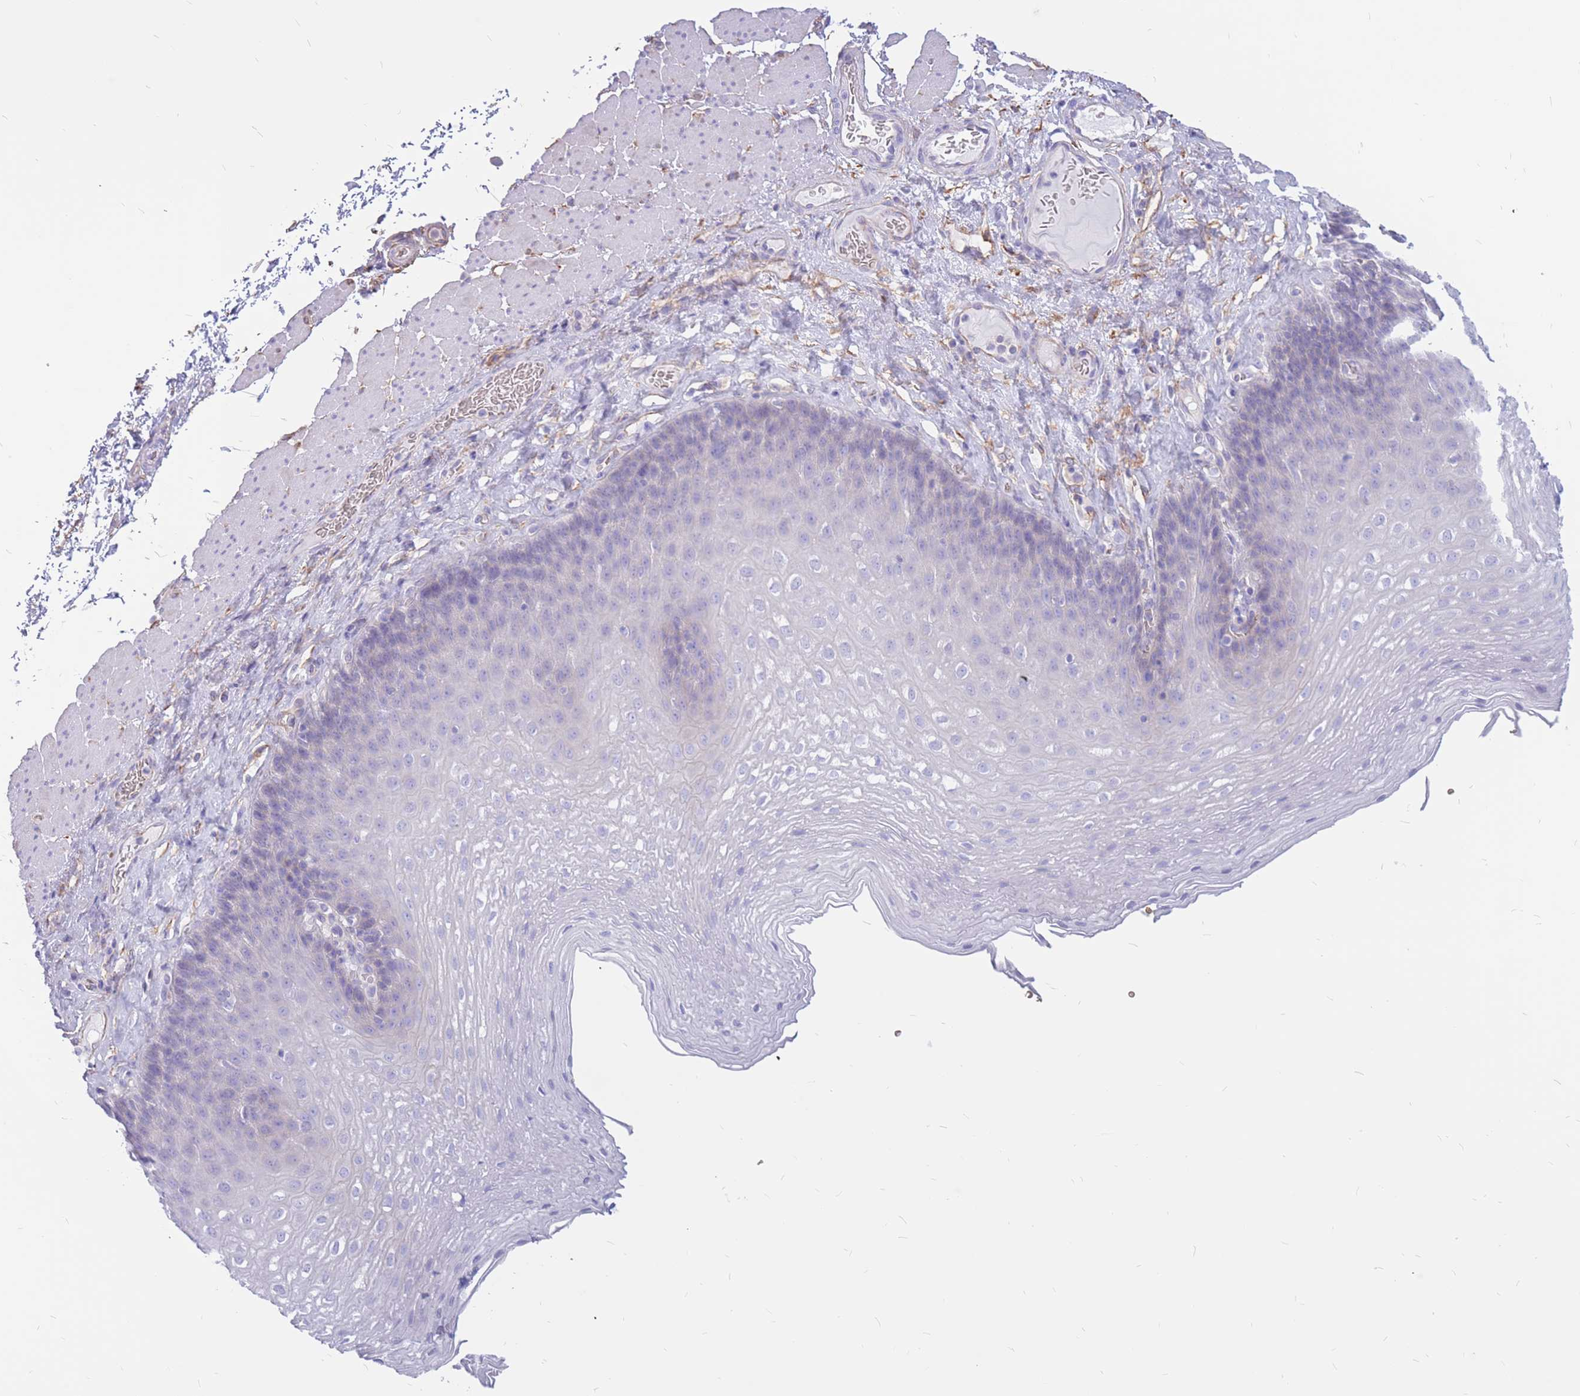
{"staining": {"intensity": "negative", "quantity": "none", "location": "none"}, "tissue": "esophagus", "cell_type": "Squamous epithelial cells", "image_type": "normal", "snomed": [{"axis": "morphology", "description": "Normal tissue, NOS"}, {"axis": "topography", "description": "Esophagus"}], "caption": "An immunohistochemistry histopathology image of normal esophagus is shown. There is no staining in squamous epithelial cells of esophagus. (DAB immunohistochemistry with hematoxylin counter stain).", "gene": "ADD2", "patient": {"sex": "female", "age": 66}}